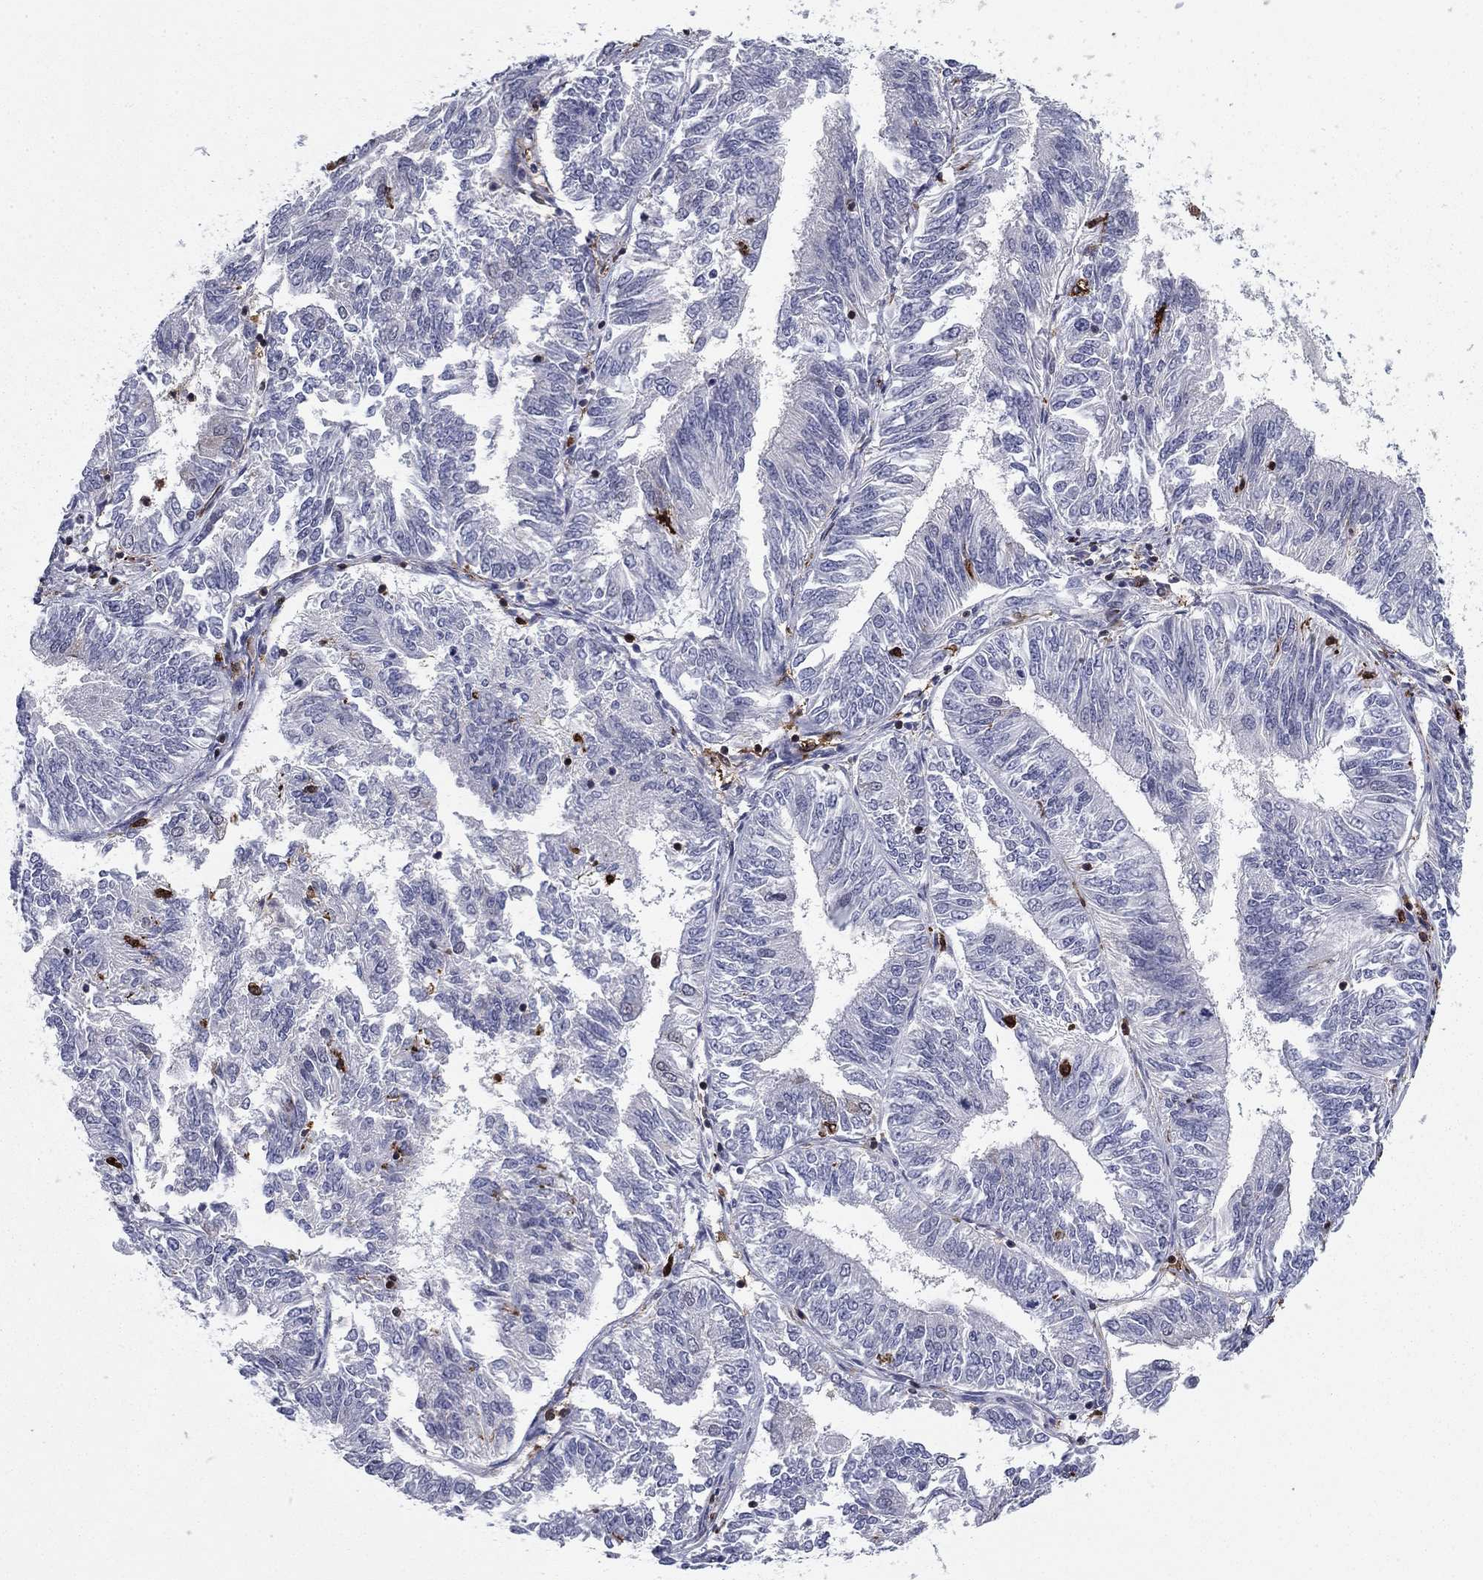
{"staining": {"intensity": "negative", "quantity": "none", "location": "none"}, "tissue": "endometrial cancer", "cell_type": "Tumor cells", "image_type": "cancer", "snomed": [{"axis": "morphology", "description": "Adenocarcinoma, NOS"}, {"axis": "topography", "description": "Endometrium"}], "caption": "The immunohistochemistry photomicrograph has no significant positivity in tumor cells of endometrial adenocarcinoma tissue.", "gene": "PLCB2", "patient": {"sex": "female", "age": 58}}